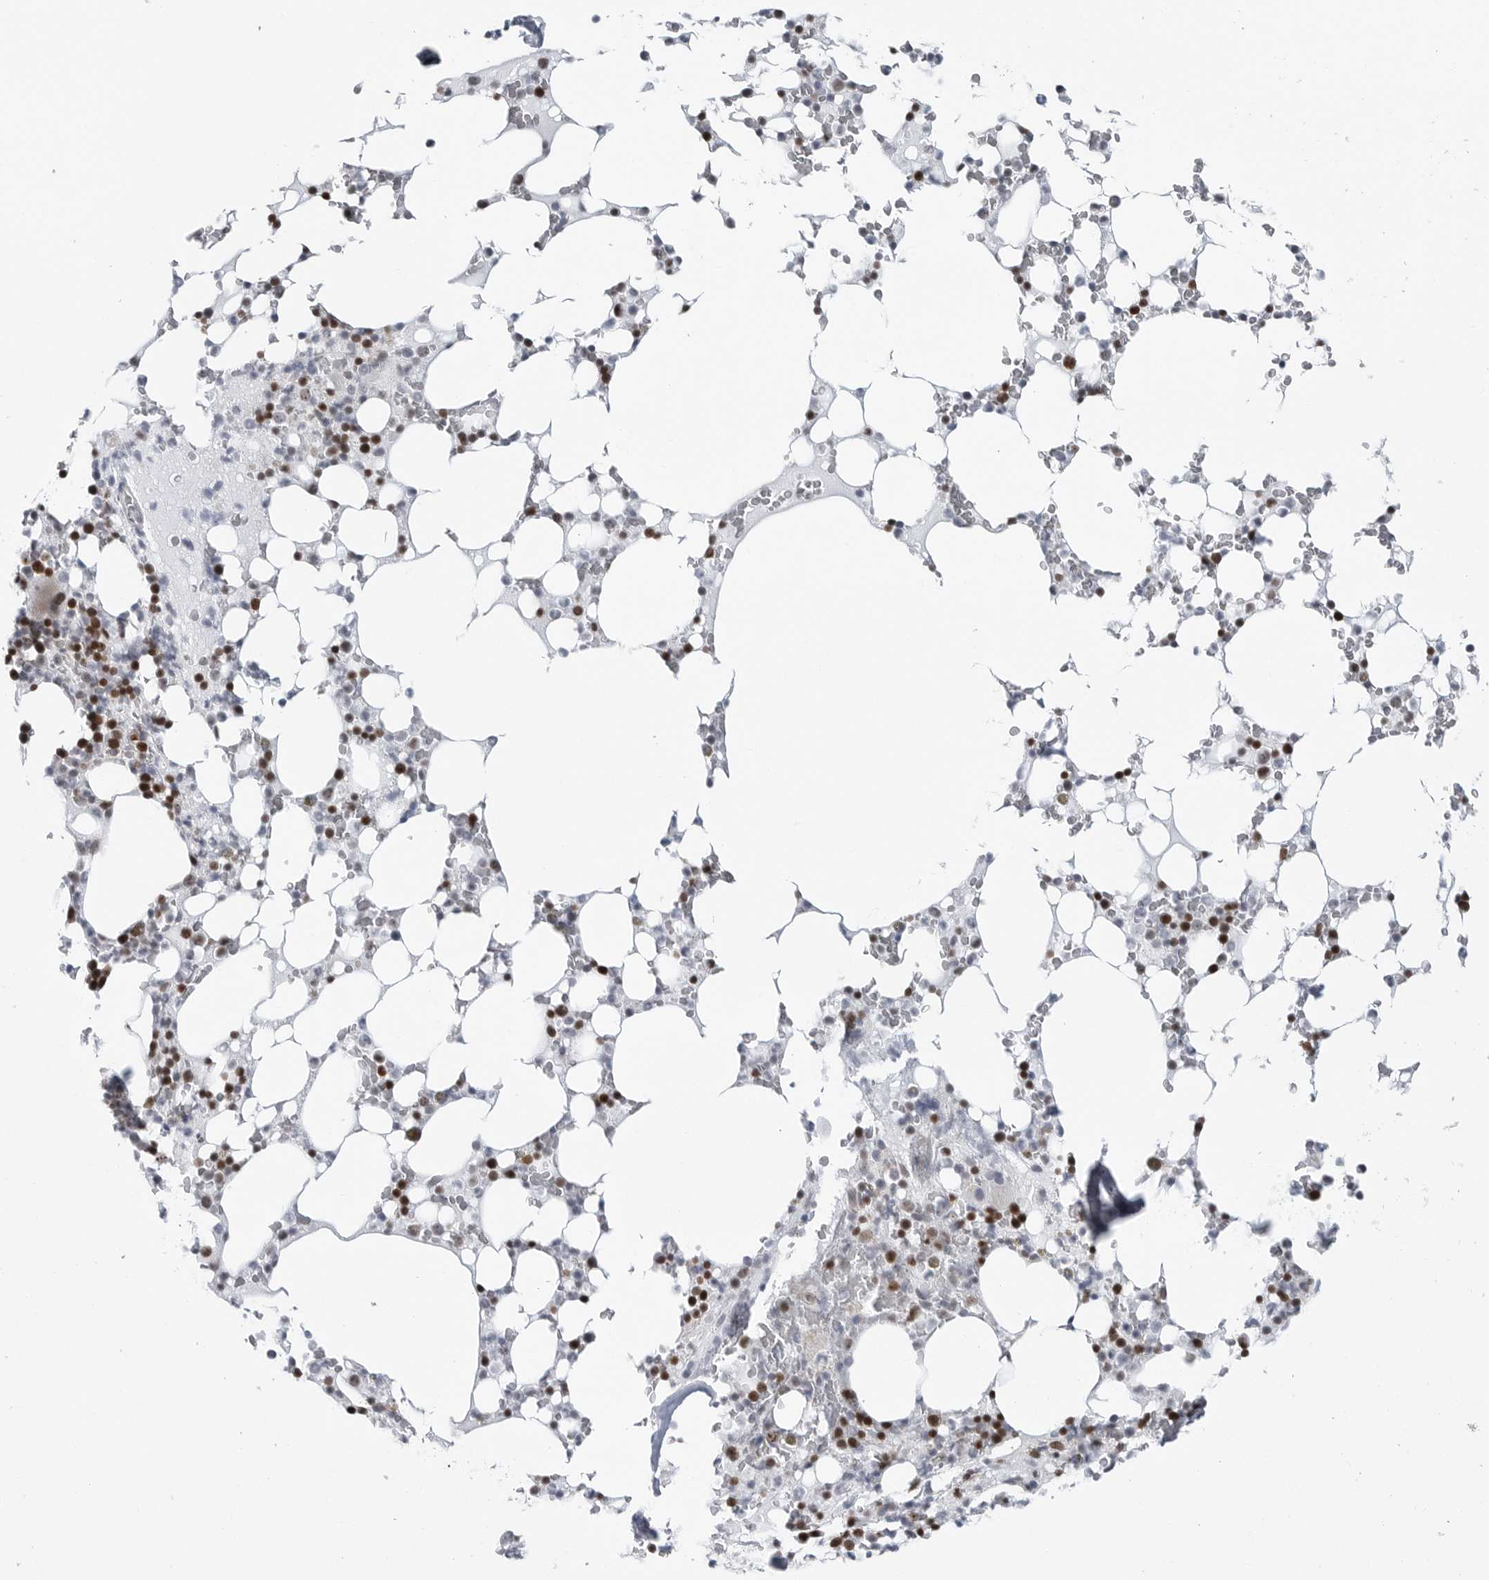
{"staining": {"intensity": "strong", "quantity": "25%-75%", "location": "nuclear"}, "tissue": "bone marrow", "cell_type": "Hematopoietic cells", "image_type": "normal", "snomed": [{"axis": "morphology", "description": "Normal tissue, NOS"}, {"axis": "topography", "description": "Bone marrow"}], "caption": "A high amount of strong nuclear staining is present in about 25%-75% of hematopoietic cells in unremarkable bone marrow.", "gene": "FAM135B", "patient": {"sex": "male", "age": 58}}